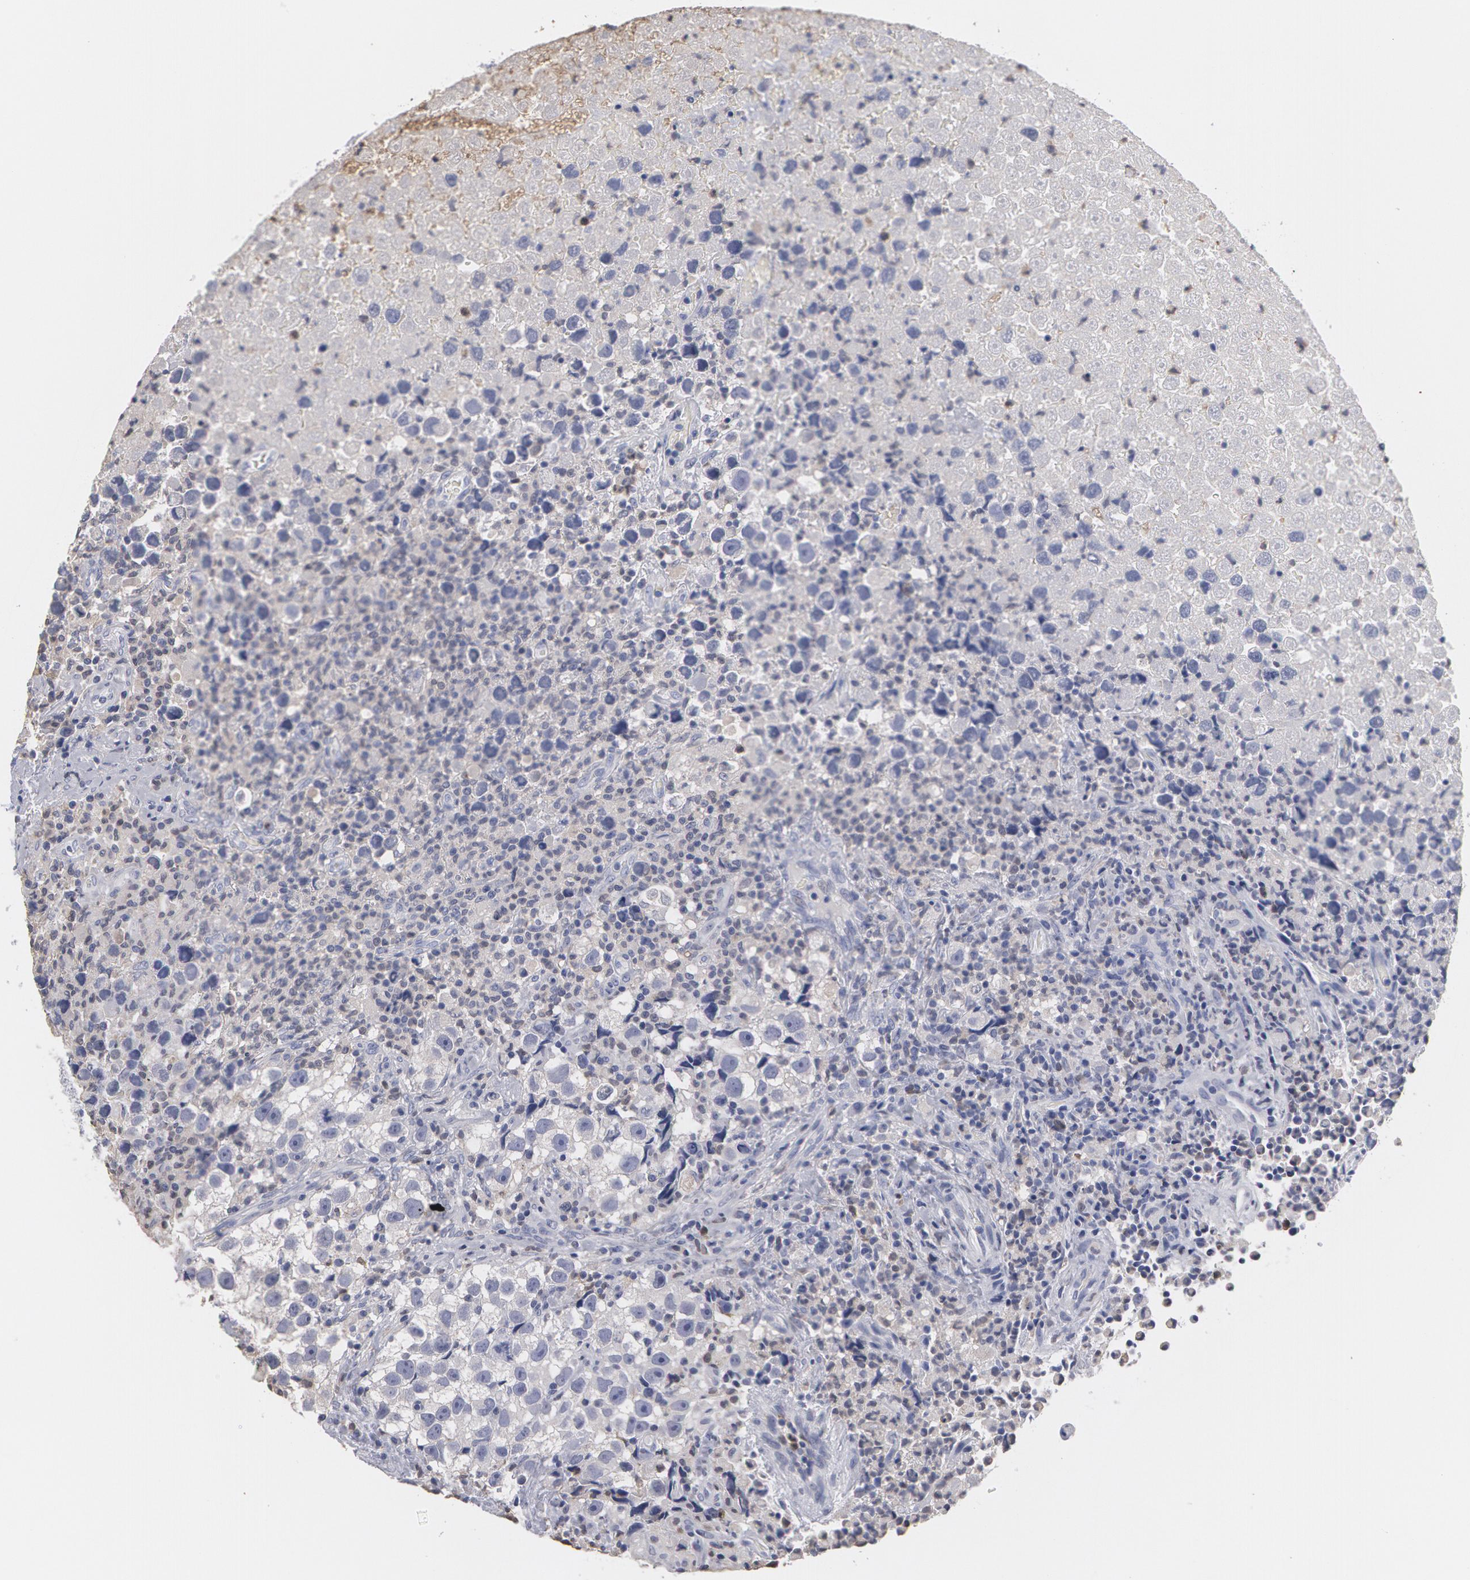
{"staining": {"intensity": "weak", "quantity": "<25%", "location": "cytoplasmic/membranous"}, "tissue": "testis cancer", "cell_type": "Tumor cells", "image_type": "cancer", "snomed": [{"axis": "morphology", "description": "Seminoma, NOS"}, {"axis": "topography", "description": "Testis"}], "caption": "IHC image of human testis cancer (seminoma) stained for a protein (brown), which displays no expression in tumor cells.", "gene": "CAT", "patient": {"sex": "male", "age": 43}}